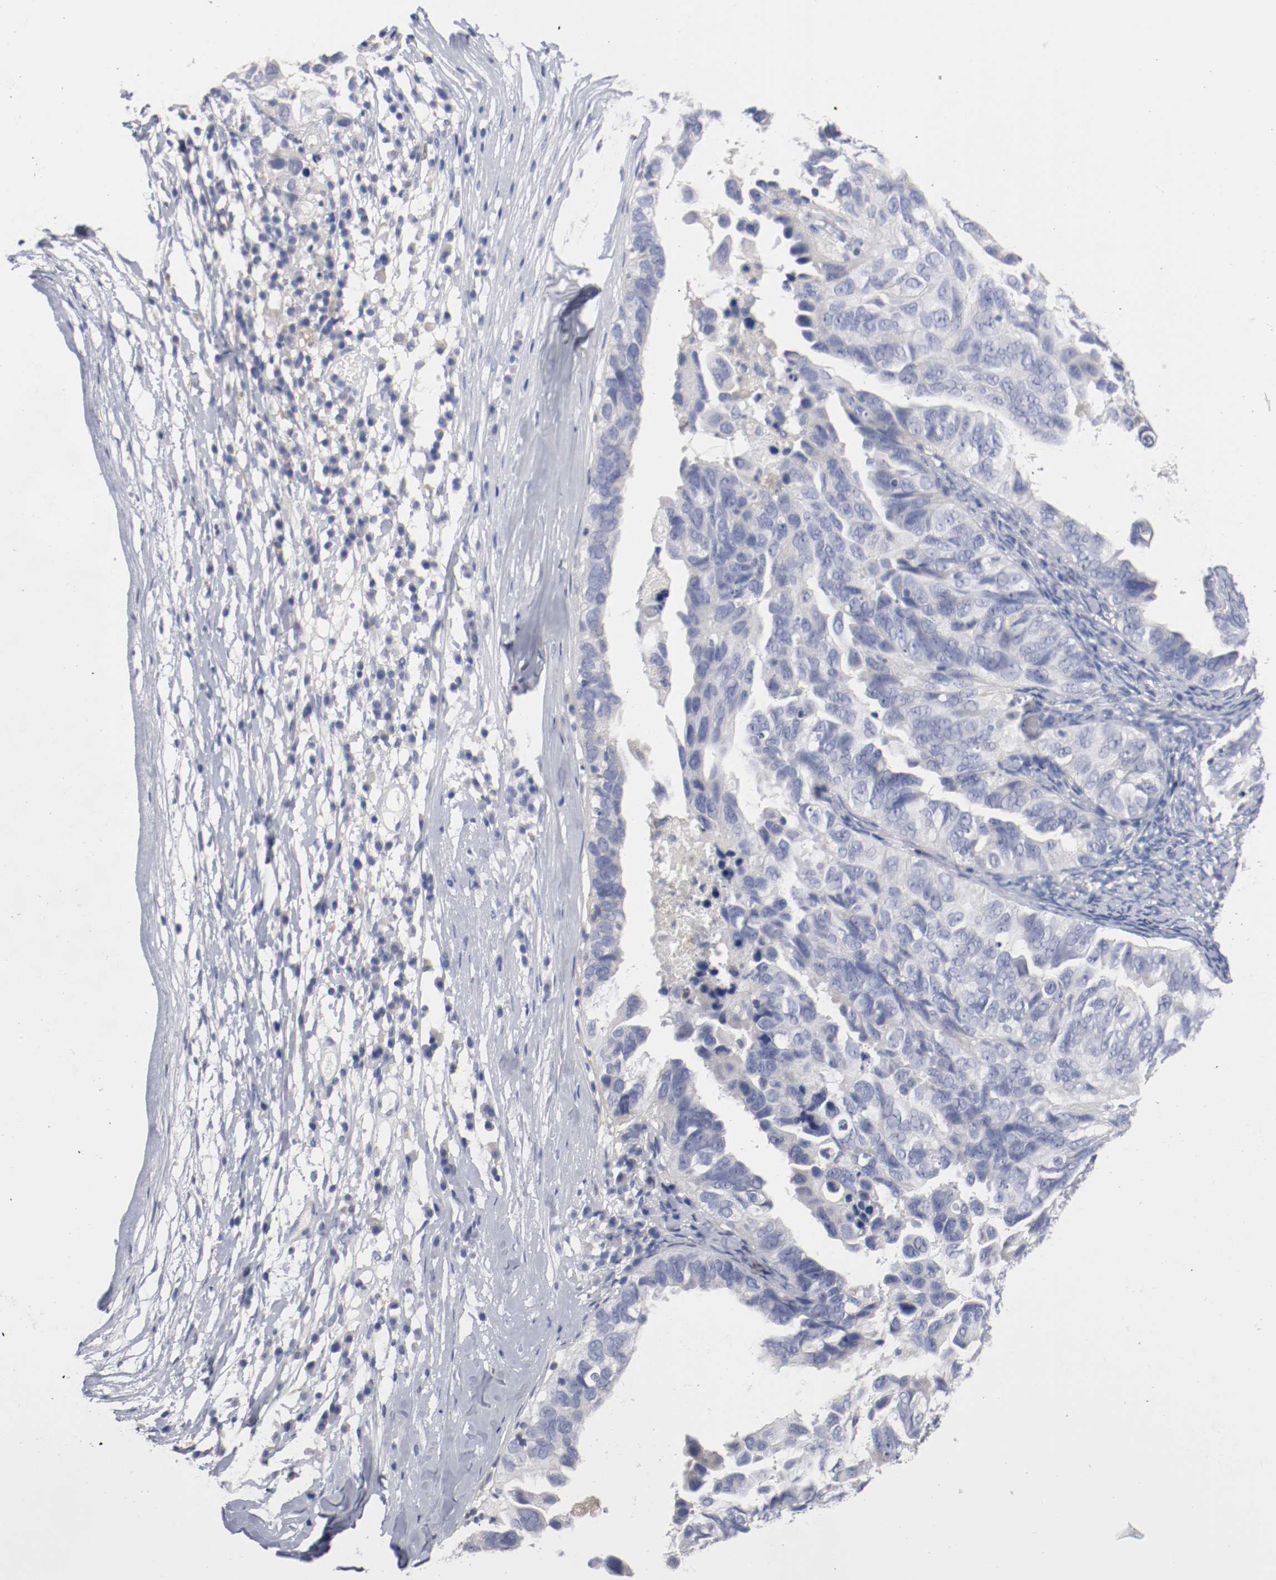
{"staining": {"intensity": "negative", "quantity": "none", "location": "none"}, "tissue": "ovarian cancer", "cell_type": "Tumor cells", "image_type": "cancer", "snomed": [{"axis": "morphology", "description": "Cystadenocarcinoma, serous, NOS"}, {"axis": "topography", "description": "Ovary"}], "caption": "Immunohistochemical staining of ovarian serous cystadenocarcinoma reveals no significant positivity in tumor cells.", "gene": "FGFBP1", "patient": {"sex": "female", "age": 82}}